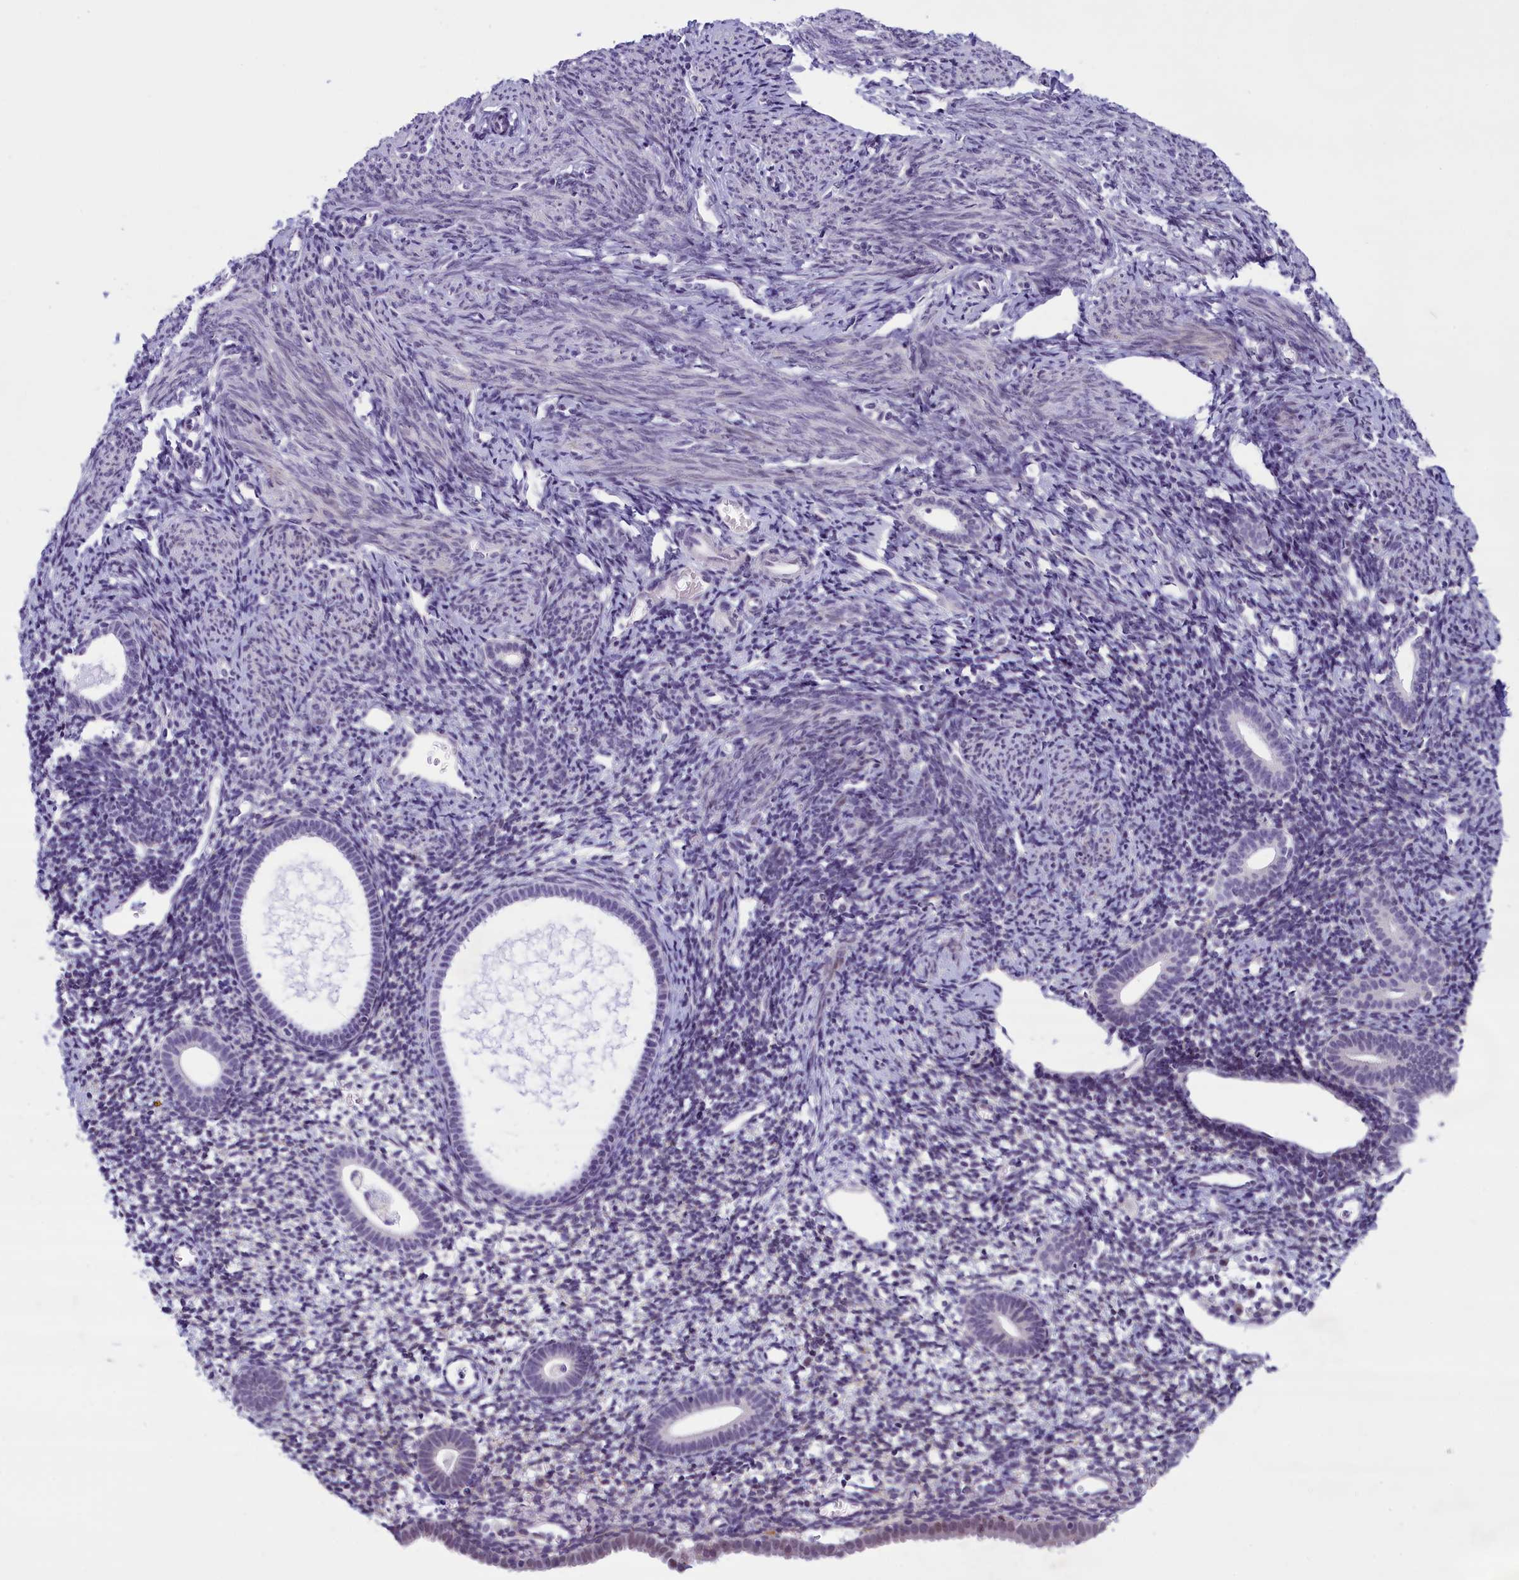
{"staining": {"intensity": "negative", "quantity": "none", "location": "none"}, "tissue": "endometrium", "cell_type": "Cells in endometrial stroma", "image_type": "normal", "snomed": [{"axis": "morphology", "description": "Normal tissue, NOS"}, {"axis": "topography", "description": "Endometrium"}], "caption": "Protein analysis of benign endometrium exhibits no significant expression in cells in endometrial stroma.", "gene": "ELOA2", "patient": {"sex": "female", "age": 56}}